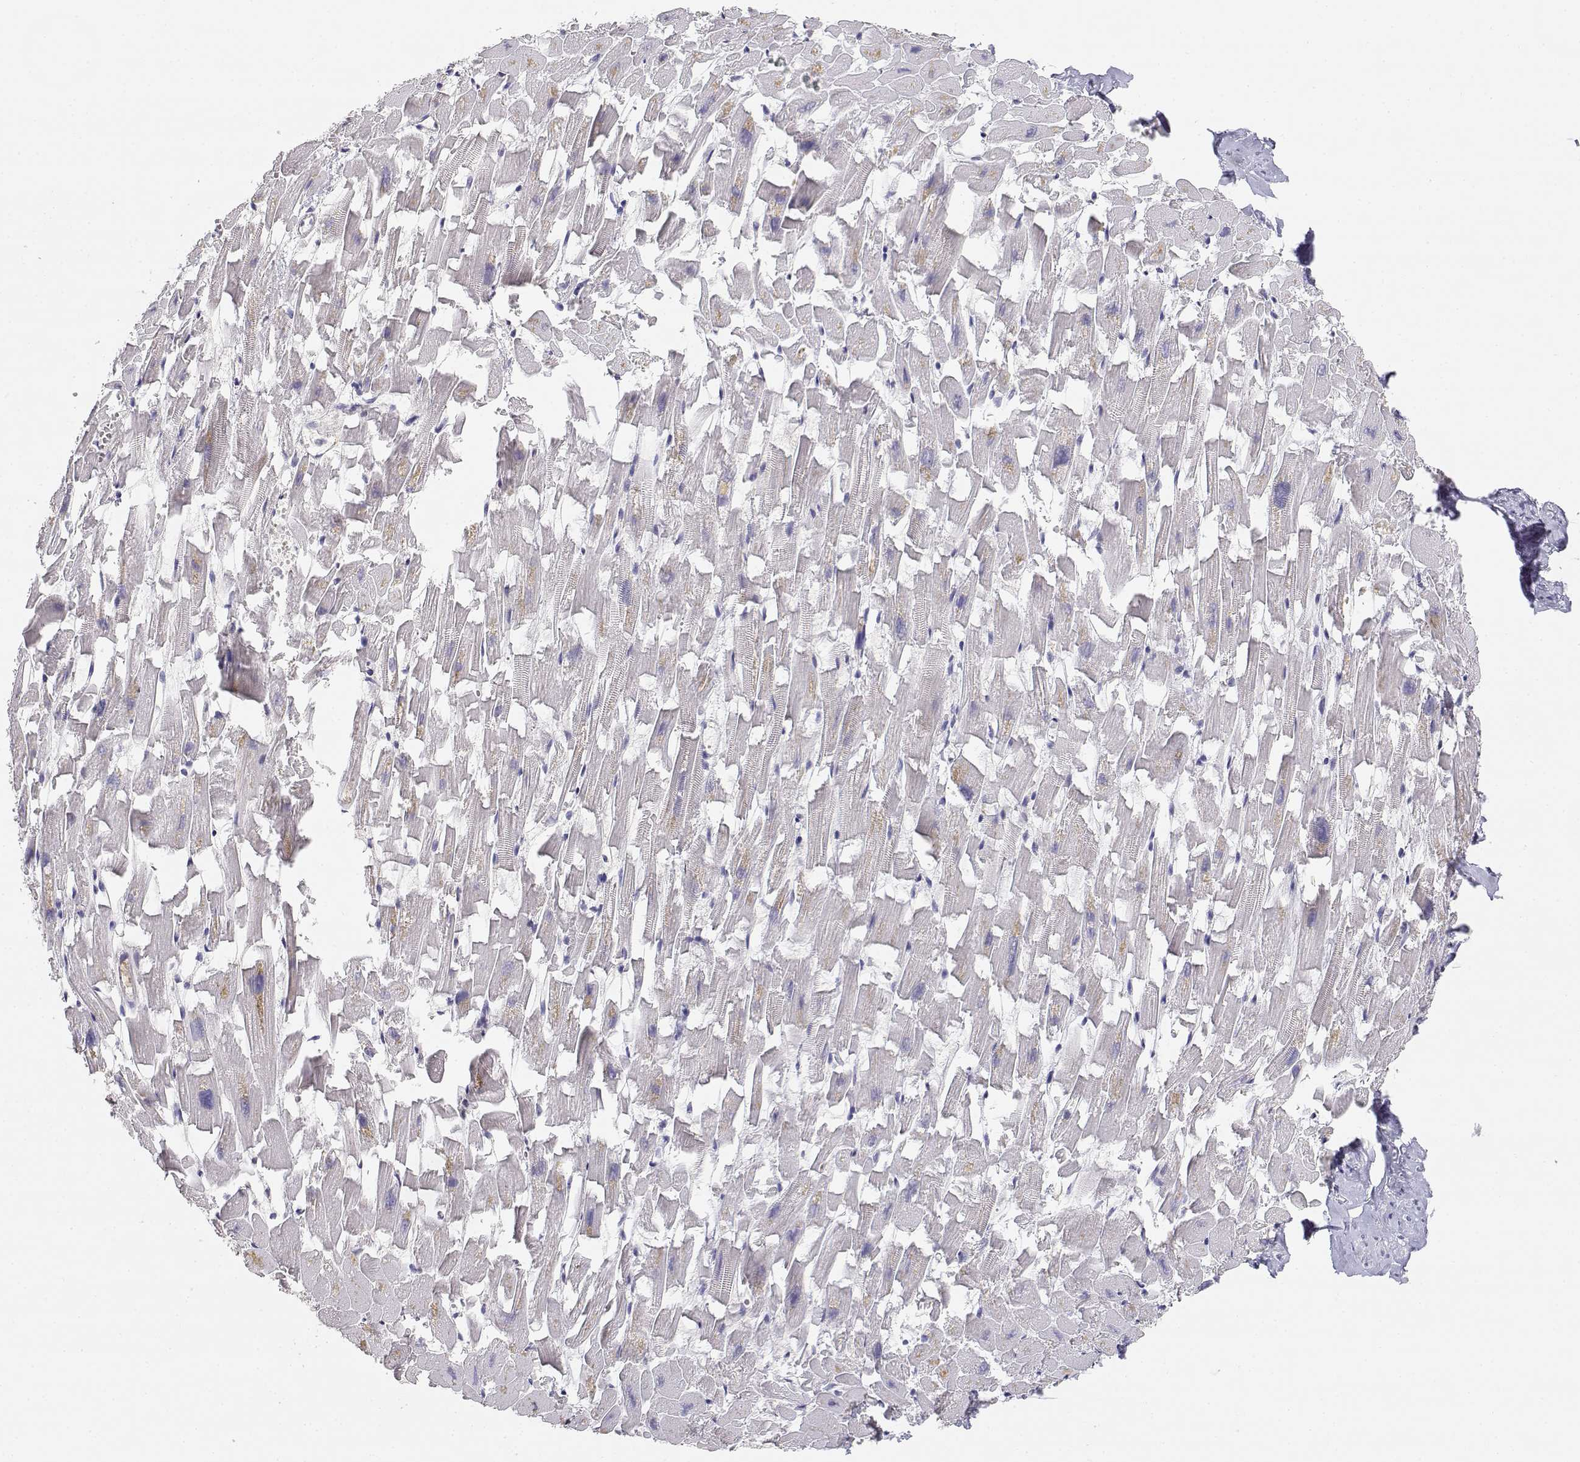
{"staining": {"intensity": "negative", "quantity": "none", "location": "none"}, "tissue": "heart muscle", "cell_type": "Cardiomyocytes", "image_type": "normal", "snomed": [{"axis": "morphology", "description": "Normal tissue, NOS"}, {"axis": "topography", "description": "Heart"}], "caption": "Histopathology image shows no significant protein staining in cardiomyocytes of normal heart muscle. (DAB (3,3'-diaminobenzidine) IHC, high magnification).", "gene": "ADA", "patient": {"sex": "female", "age": 64}}